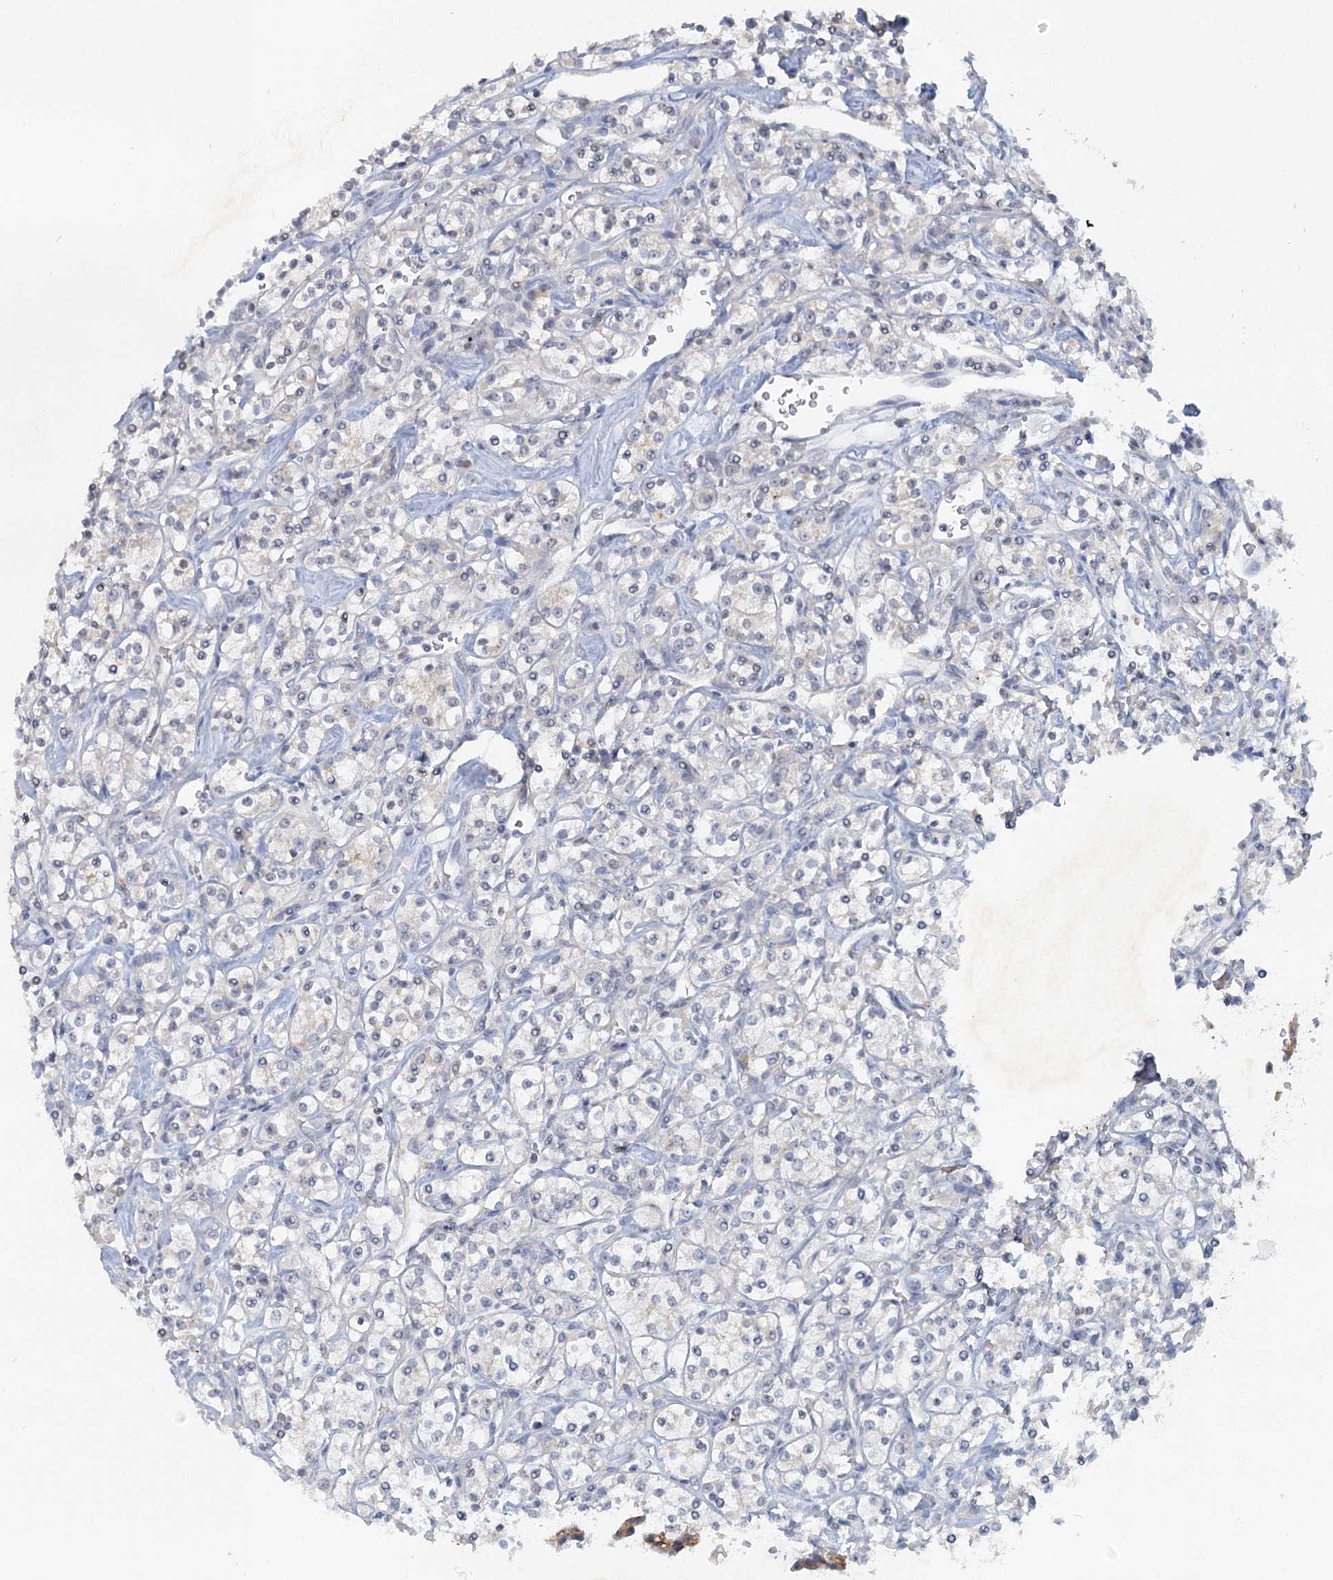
{"staining": {"intensity": "negative", "quantity": "none", "location": "none"}, "tissue": "renal cancer", "cell_type": "Tumor cells", "image_type": "cancer", "snomed": [{"axis": "morphology", "description": "Adenocarcinoma, NOS"}, {"axis": "topography", "description": "Kidney"}], "caption": "Immunohistochemical staining of human adenocarcinoma (renal) demonstrates no significant staining in tumor cells. (Stains: DAB (3,3'-diaminobenzidine) IHC with hematoxylin counter stain, Microscopy: brightfield microscopy at high magnification).", "gene": "MYO7B", "patient": {"sex": "male", "age": 77}}